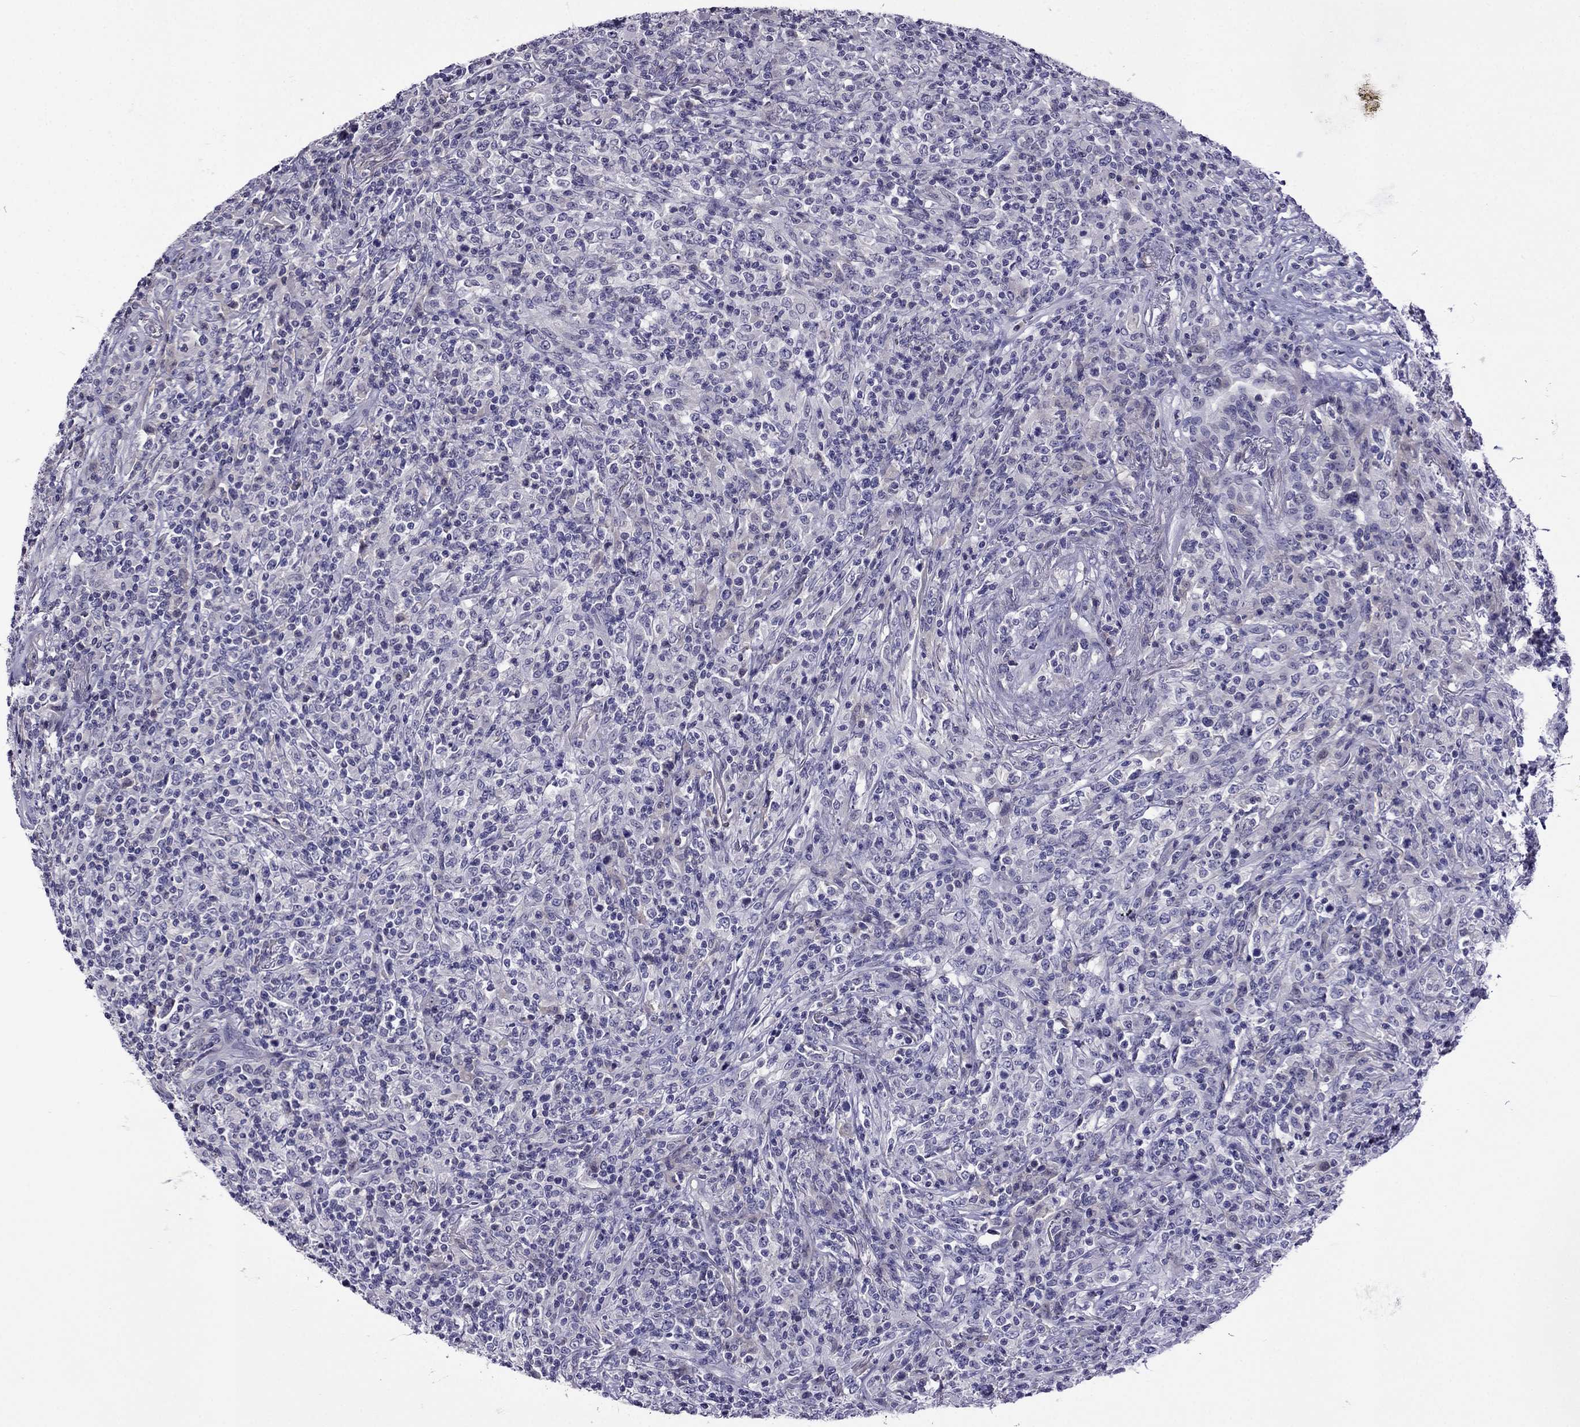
{"staining": {"intensity": "negative", "quantity": "none", "location": "none"}, "tissue": "lymphoma", "cell_type": "Tumor cells", "image_type": "cancer", "snomed": [{"axis": "morphology", "description": "Malignant lymphoma, non-Hodgkin's type, High grade"}, {"axis": "topography", "description": "Lung"}], "caption": "Photomicrograph shows no protein staining in tumor cells of lymphoma tissue.", "gene": "SPTBN4", "patient": {"sex": "male", "age": 79}}